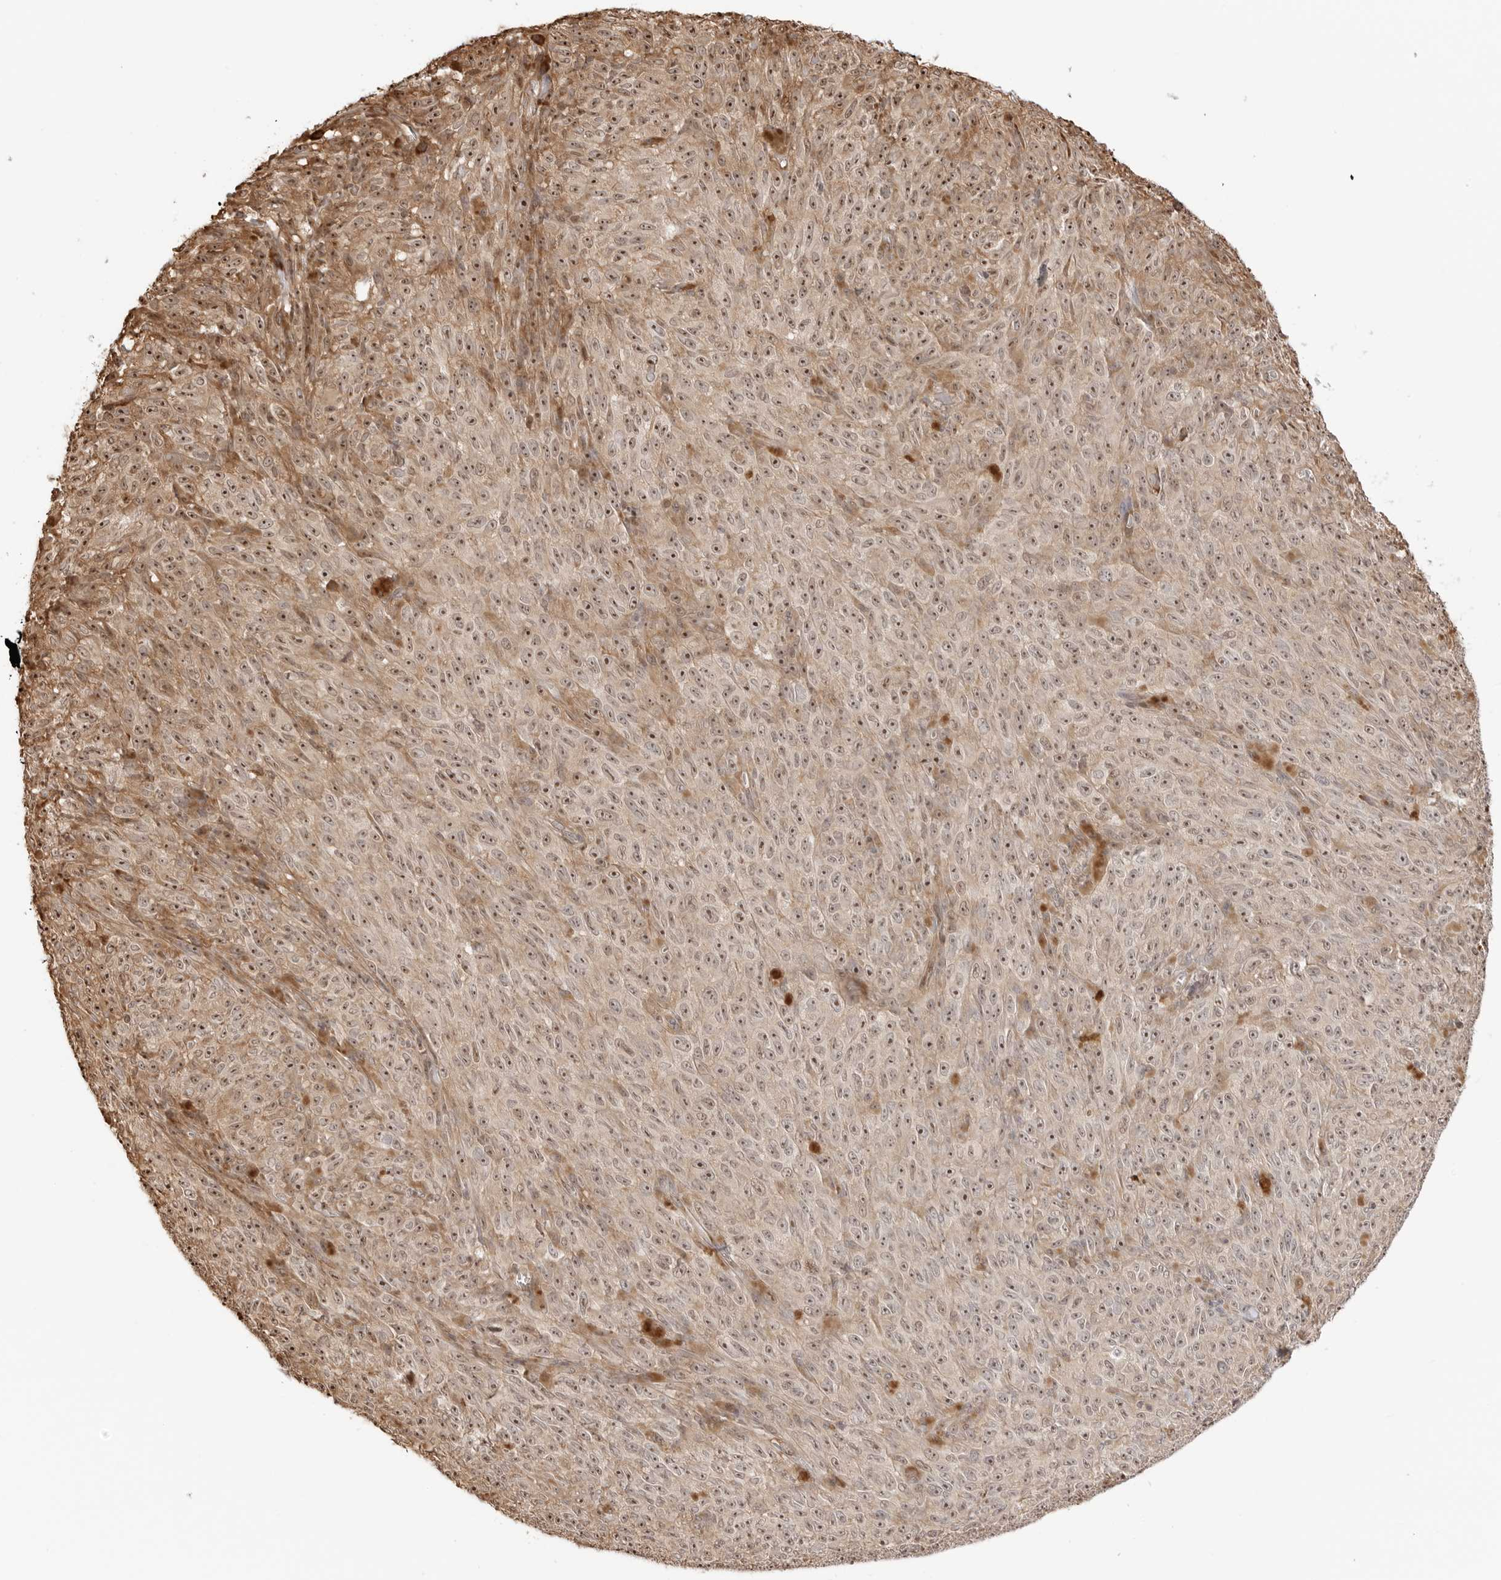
{"staining": {"intensity": "moderate", "quantity": ">75%", "location": "cytoplasmic/membranous,nuclear"}, "tissue": "melanoma", "cell_type": "Tumor cells", "image_type": "cancer", "snomed": [{"axis": "morphology", "description": "Malignant melanoma, NOS"}, {"axis": "topography", "description": "Skin"}], "caption": "IHC image of human malignant melanoma stained for a protein (brown), which shows medium levels of moderate cytoplasmic/membranous and nuclear positivity in approximately >75% of tumor cells.", "gene": "FKBP14", "patient": {"sex": "female", "age": 82}}